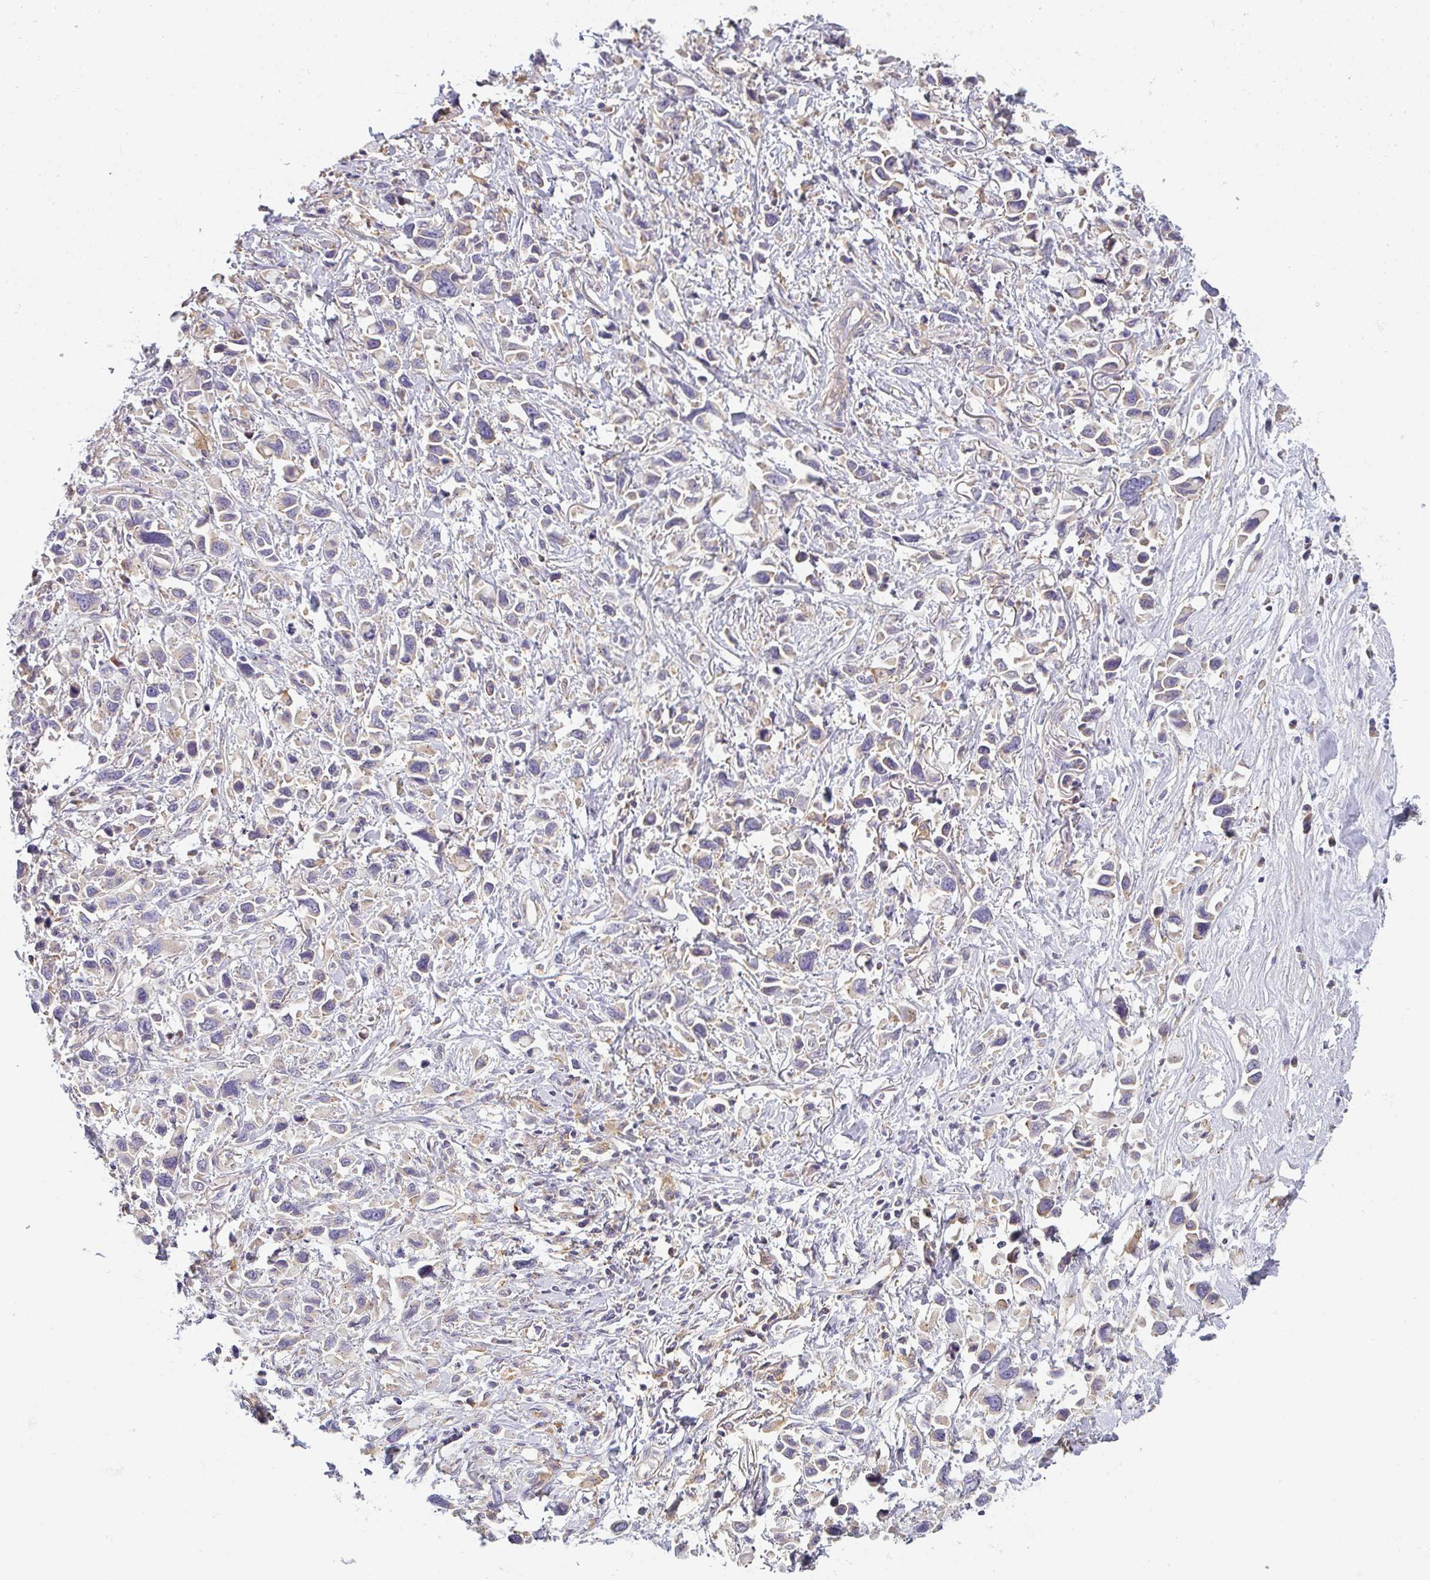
{"staining": {"intensity": "negative", "quantity": "none", "location": "none"}, "tissue": "stomach cancer", "cell_type": "Tumor cells", "image_type": "cancer", "snomed": [{"axis": "morphology", "description": "Adenocarcinoma, NOS"}, {"axis": "topography", "description": "Stomach"}], "caption": "An IHC histopathology image of stomach adenocarcinoma is shown. There is no staining in tumor cells of stomach adenocarcinoma. (Brightfield microscopy of DAB IHC at high magnification).", "gene": "SNX5", "patient": {"sex": "female", "age": 81}}